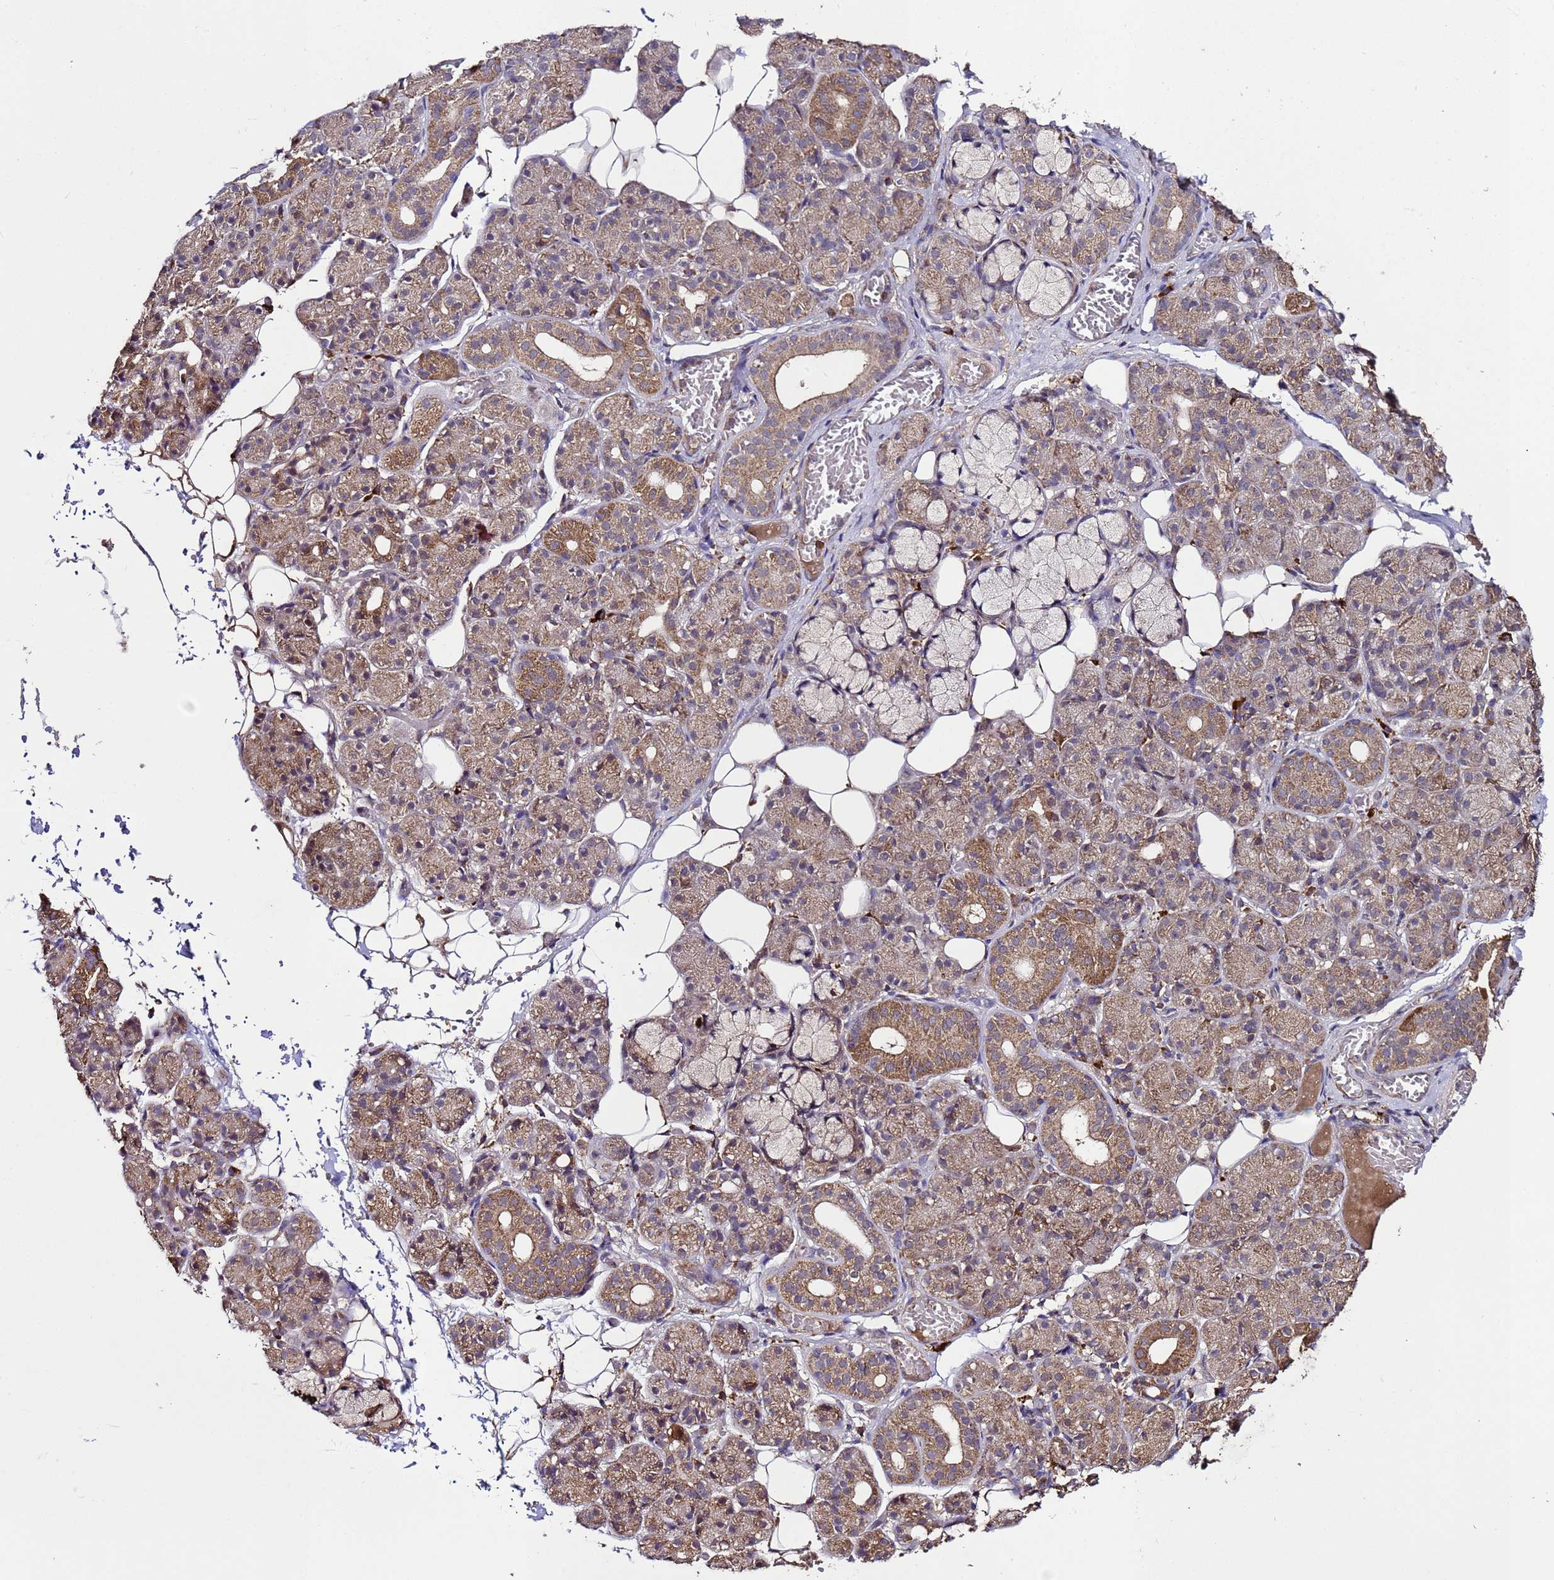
{"staining": {"intensity": "moderate", "quantity": "25%-75%", "location": "cytoplasmic/membranous"}, "tissue": "salivary gland", "cell_type": "Glandular cells", "image_type": "normal", "snomed": [{"axis": "morphology", "description": "Normal tissue, NOS"}, {"axis": "topography", "description": "Salivary gland"}], "caption": "The histopathology image demonstrates immunohistochemical staining of benign salivary gland. There is moderate cytoplasmic/membranous expression is identified in approximately 25%-75% of glandular cells.", "gene": "HSPBAP1", "patient": {"sex": "male", "age": 63}}